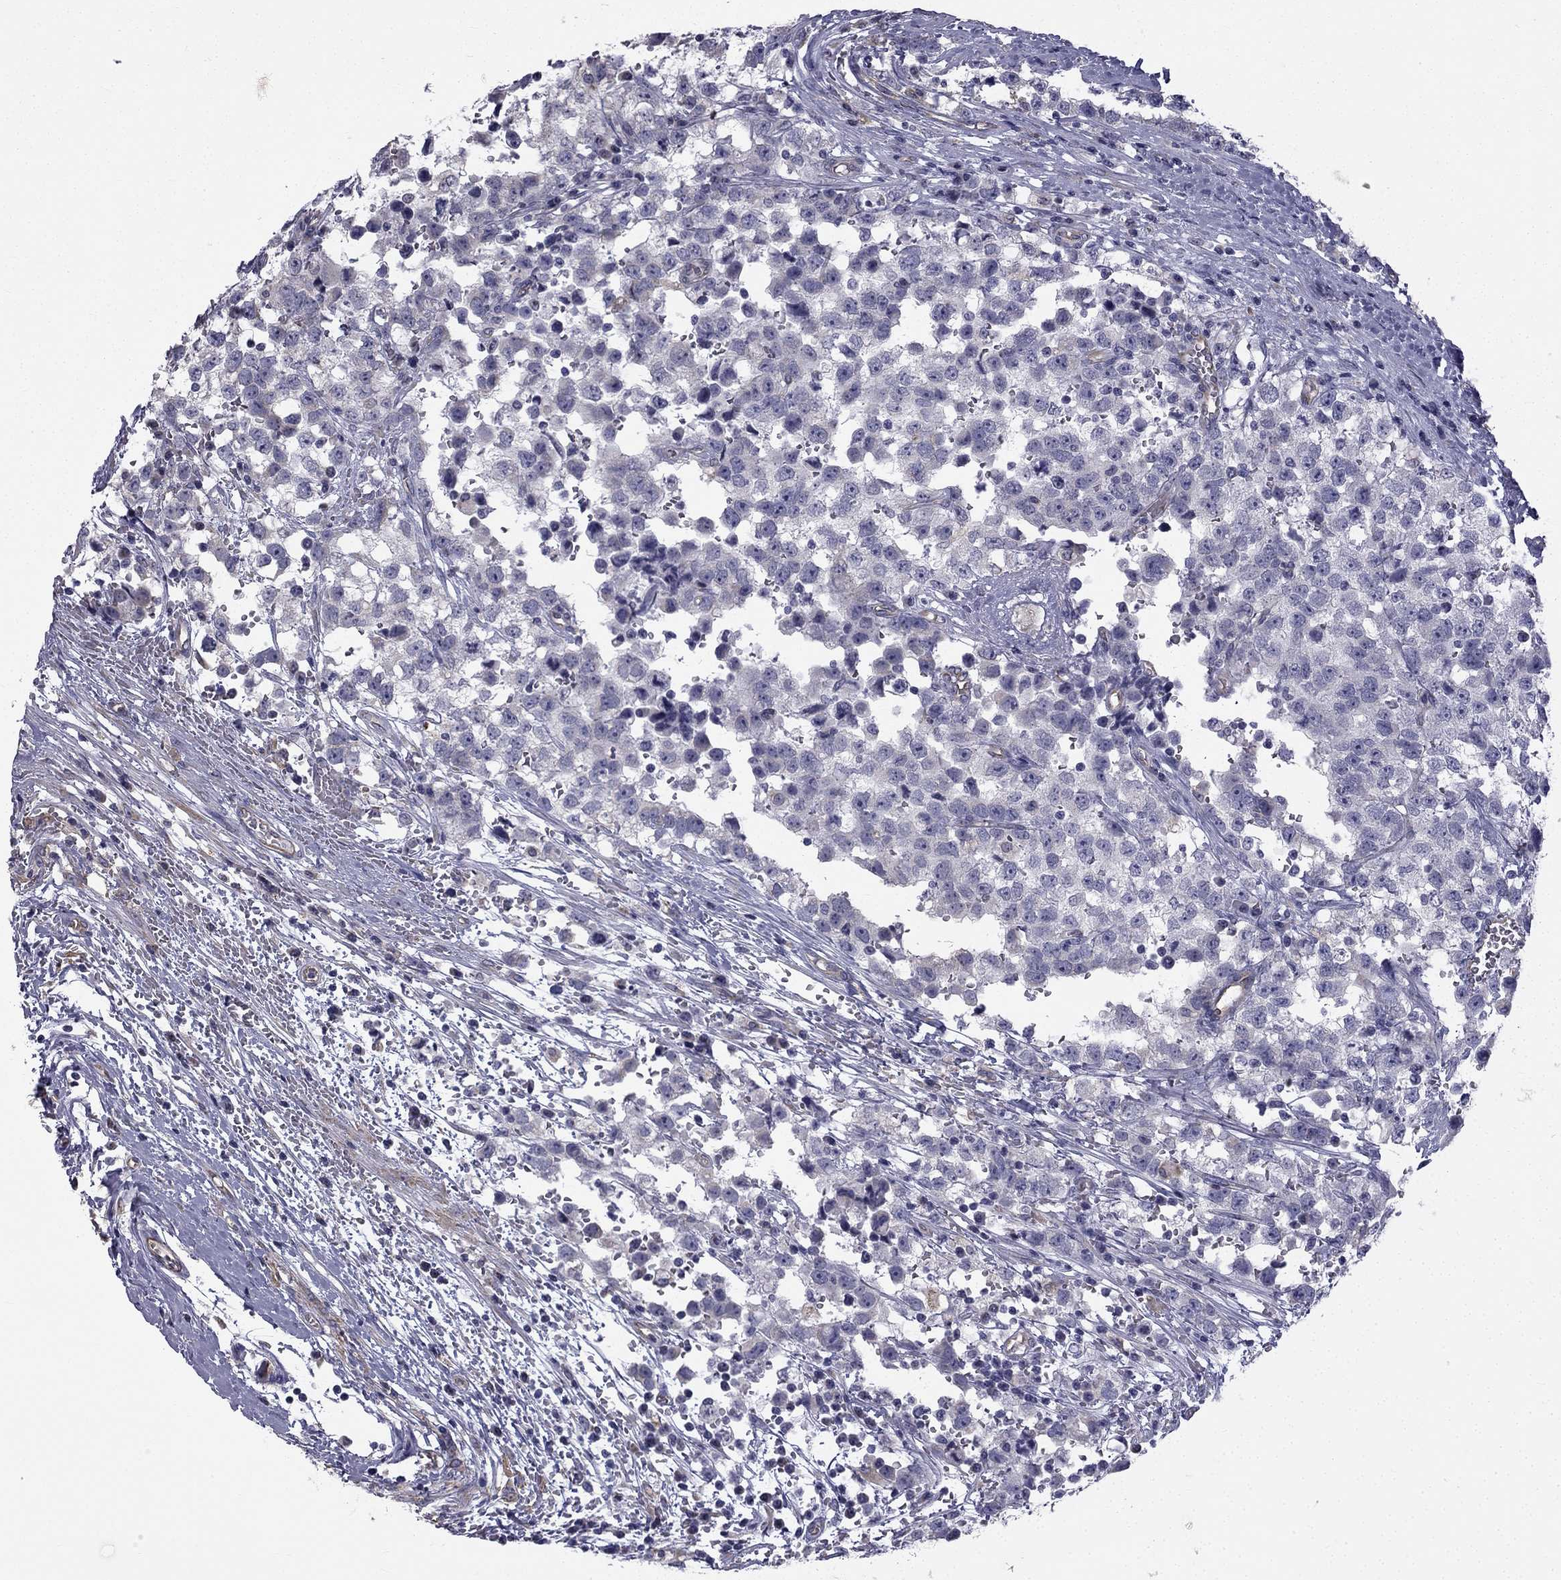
{"staining": {"intensity": "negative", "quantity": "none", "location": "none"}, "tissue": "testis cancer", "cell_type": "Tumor cells", "image_type": "cancer", "snomed": [{"axis": "morphology", "description": "Seminoma, NOS"}, {"axis": "topography", "description": "Testis"}], "caption": "This micrograph is of testis seminoma stained with IHC to label a protein in brown with the nuclei are counter-stained blue. There is no positivity in tumor cells.", "gene": "CCDC40", "patient": {"sex": "male", "age": 34}}